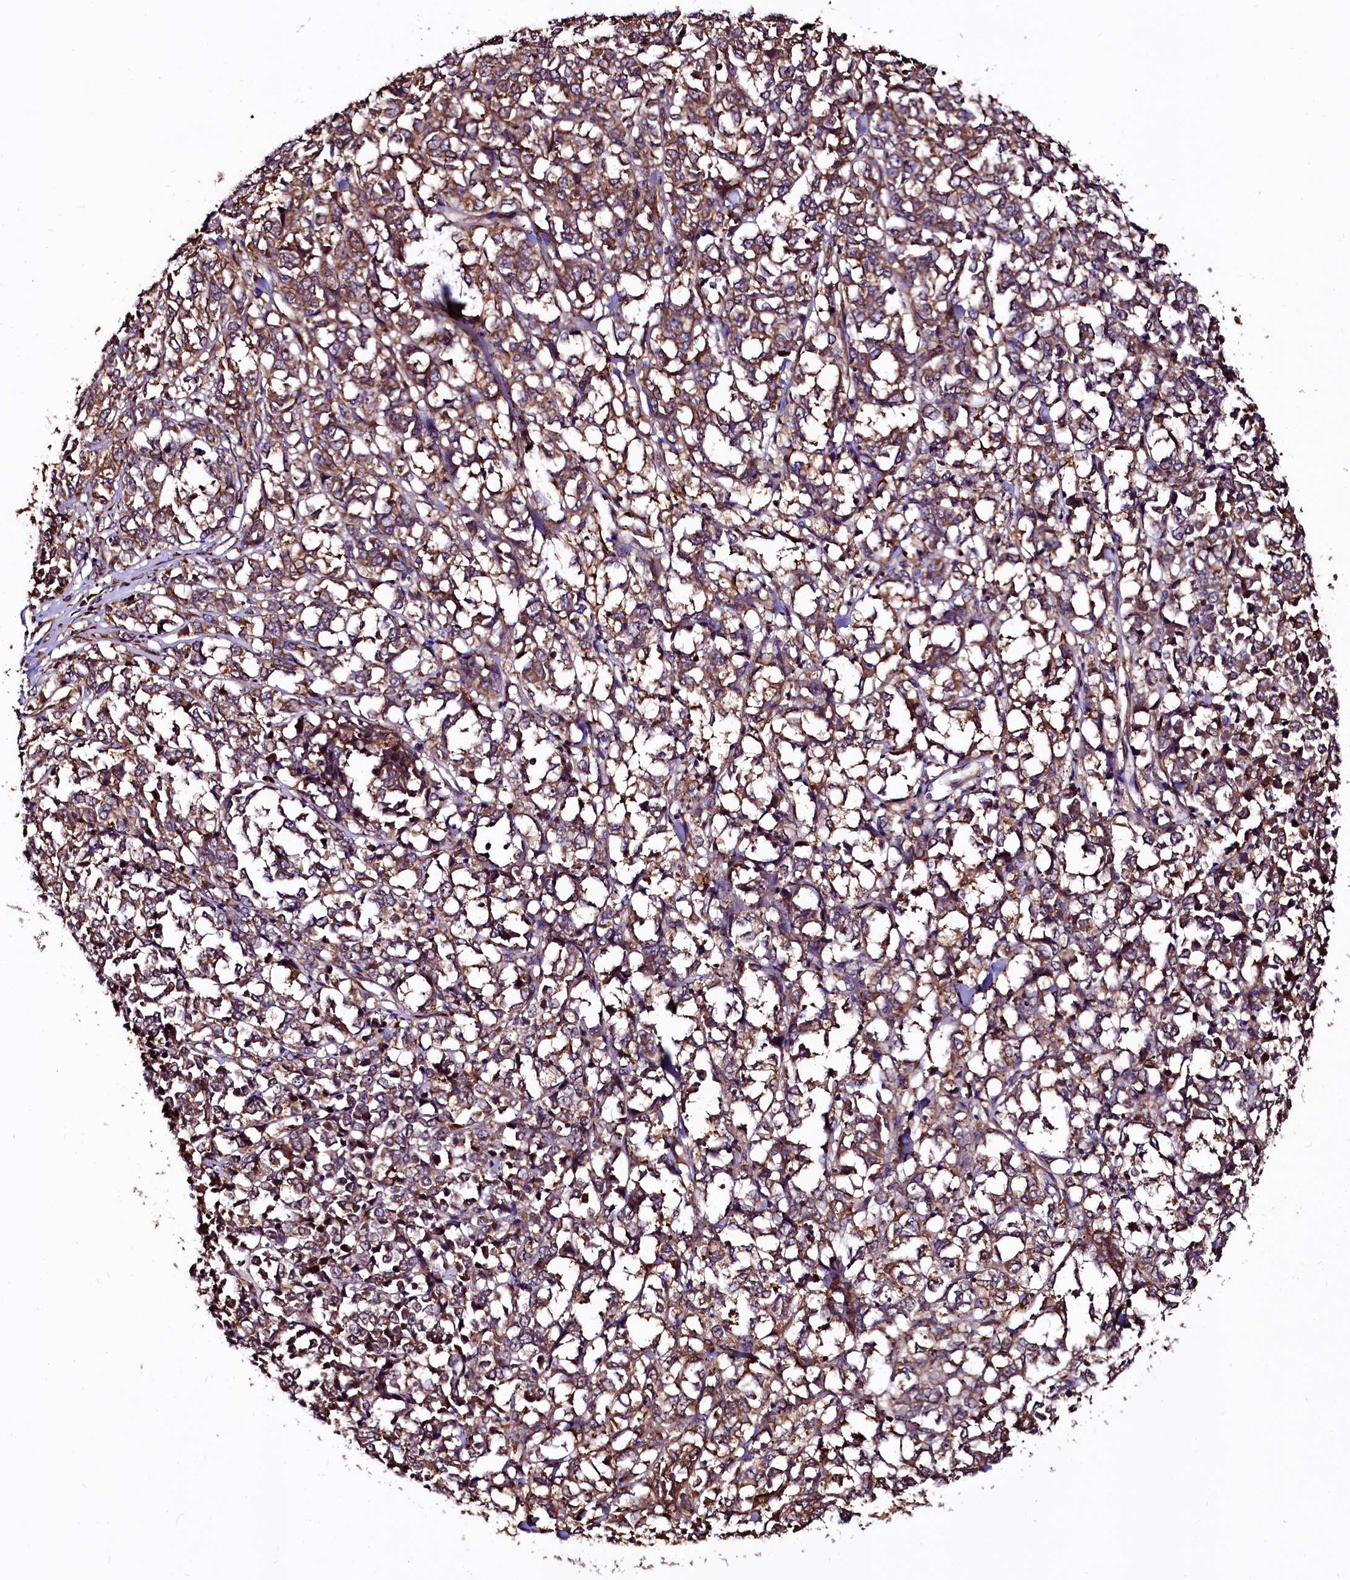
{"staining": {"intensity": "moderate", "quantity": ">75%", "location": "cytoplasmic/membranous"}, "tissue": "melanoma", "cell_type": "Tumor cells", "image_type": "cancer", "snomed": [{"axis": "morphology", "description": "Malignant melanoma, NOS"}, {"axis": "topography", "description": "Skin"}], "caption": "High-power microscopy captured an immunohistochemistry histopathology image of malignant melanoma, revealing moderate cytoplasmic/membranous staining in approximately >75% of tumor cells. (DAB = brown stain, brightfield microscopy at high magnification).", "gene": "N4BP1", "patient": {"sex": "female", "age": 72}}